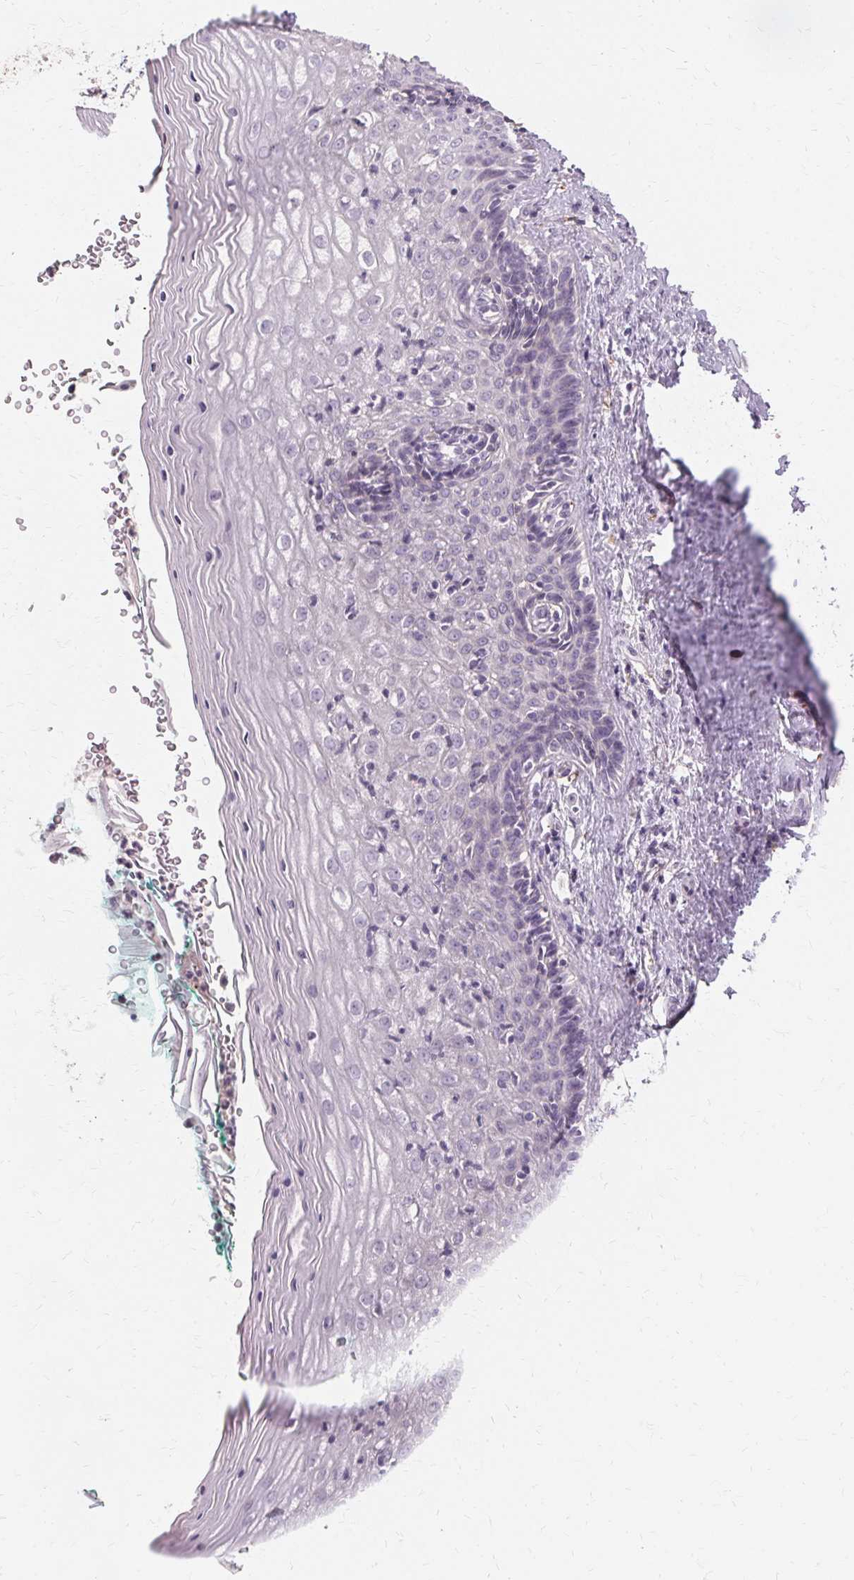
{"staining": {"intensity": "negative", "quantity": "none", "location": "none"}, "tissue": "vagina", "cell_type": "Squamous epithelial cells", "image_type": "normal", "snomed": [{"axis": "morphology", "description": "Normal tissue, NOS"}, {"axis": "topography", "description": "Vagina"}], "caption": "Immunohistochemistry of unremarkable human vagina reveals no staining in squamous epithelial cells.", "gene": "IFNGR1", "patient": {"sex": "female", "age": 45}}